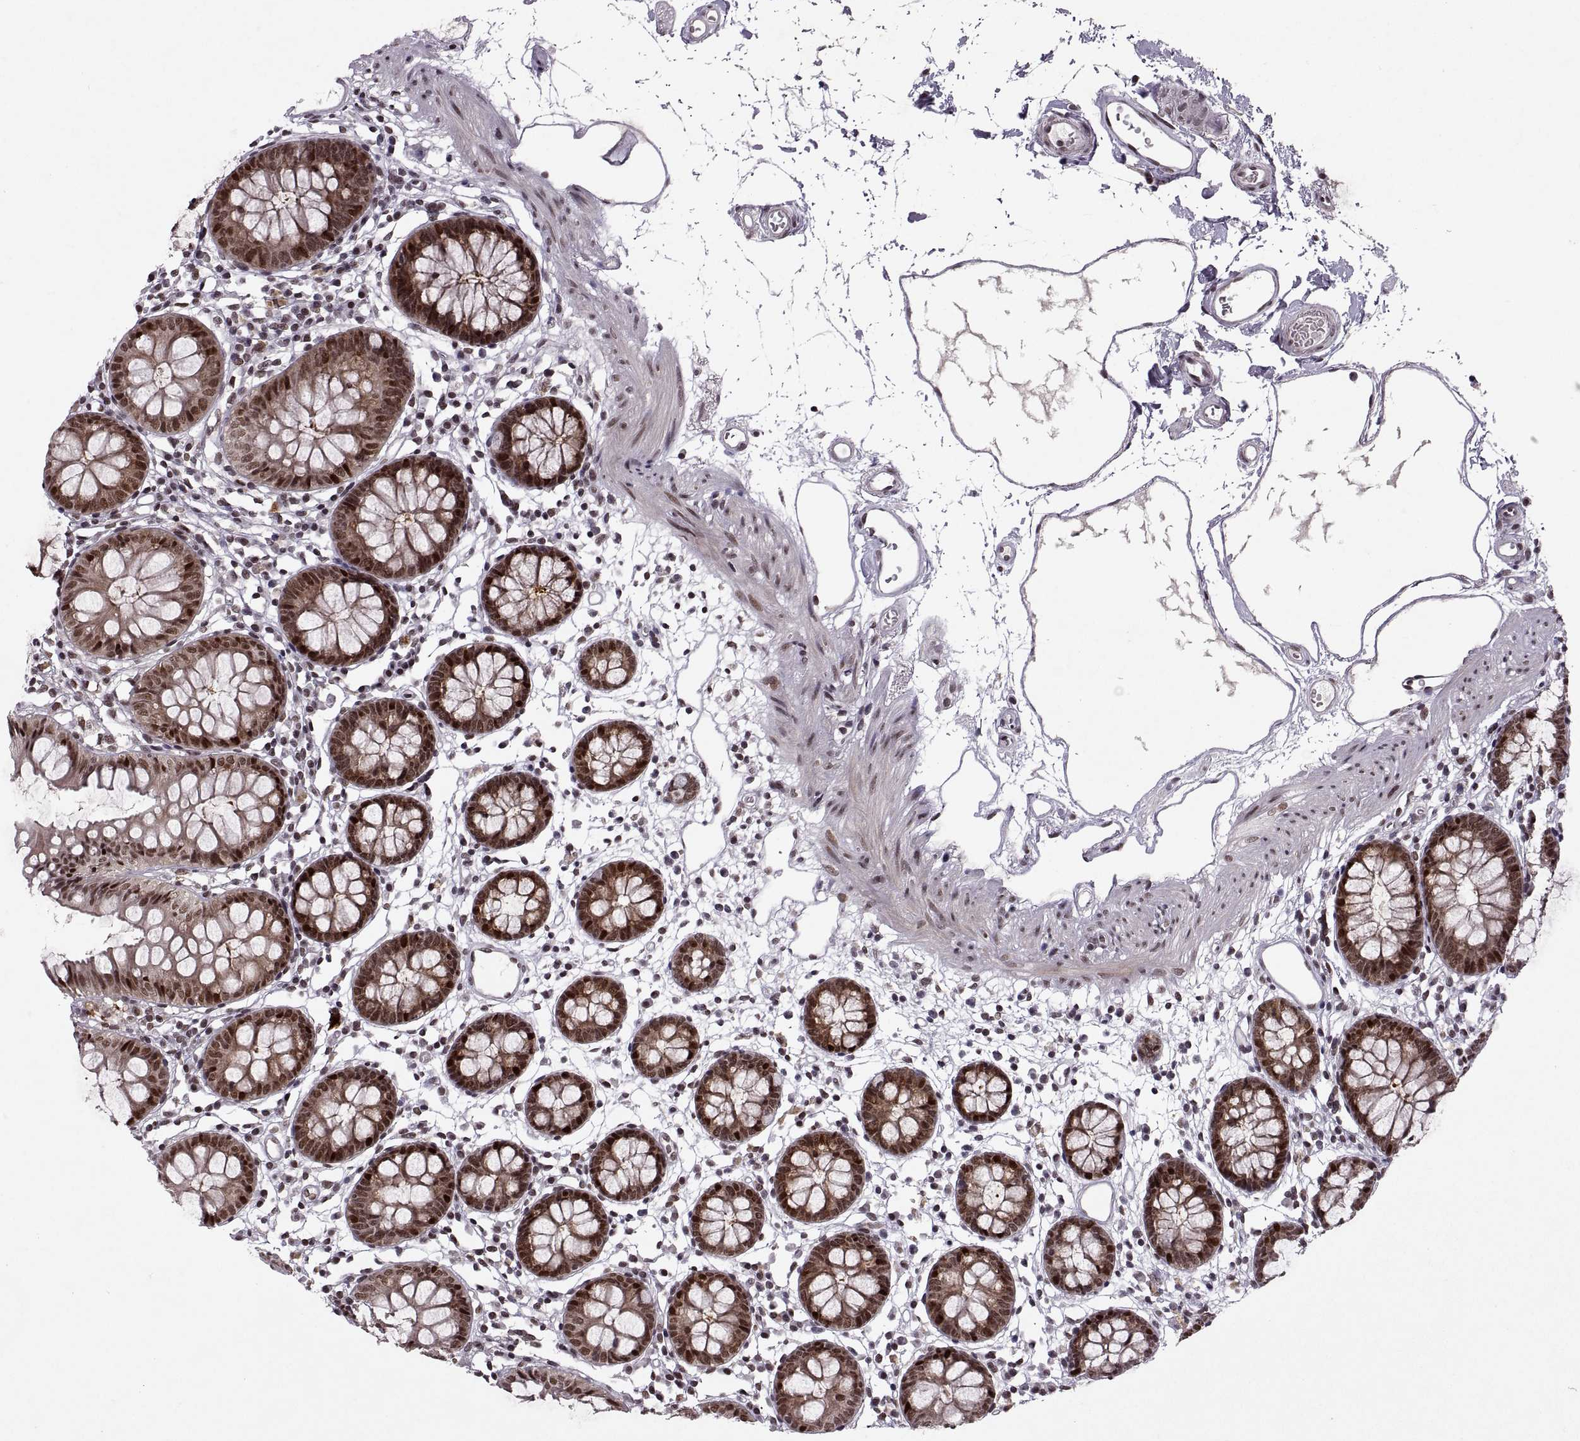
{"staining": {"intensity": "strong", "quantity": "25%-75%", "location": "nuclear"}, "tissue": "colon", "cell_type": "Endothelial cells", "image_type": "normal", "snomed": [{"axis": "morphology", "description": "Normal tissue, NOS"}, {"axis": "topography", "description": "Colon"}], "caption": "Brown immunohistochemical staining in normal human colon displays strong nuclear expression in about 25%-75% of endothelial cells. Using DAB (3,3'-diaminobenzidine) (brown) and hematoxylin (blue) stains, captured at high magnification using brightfield microscopy.", "gene": "MT1E", "patient": {"sex": "female", "age": 84}}